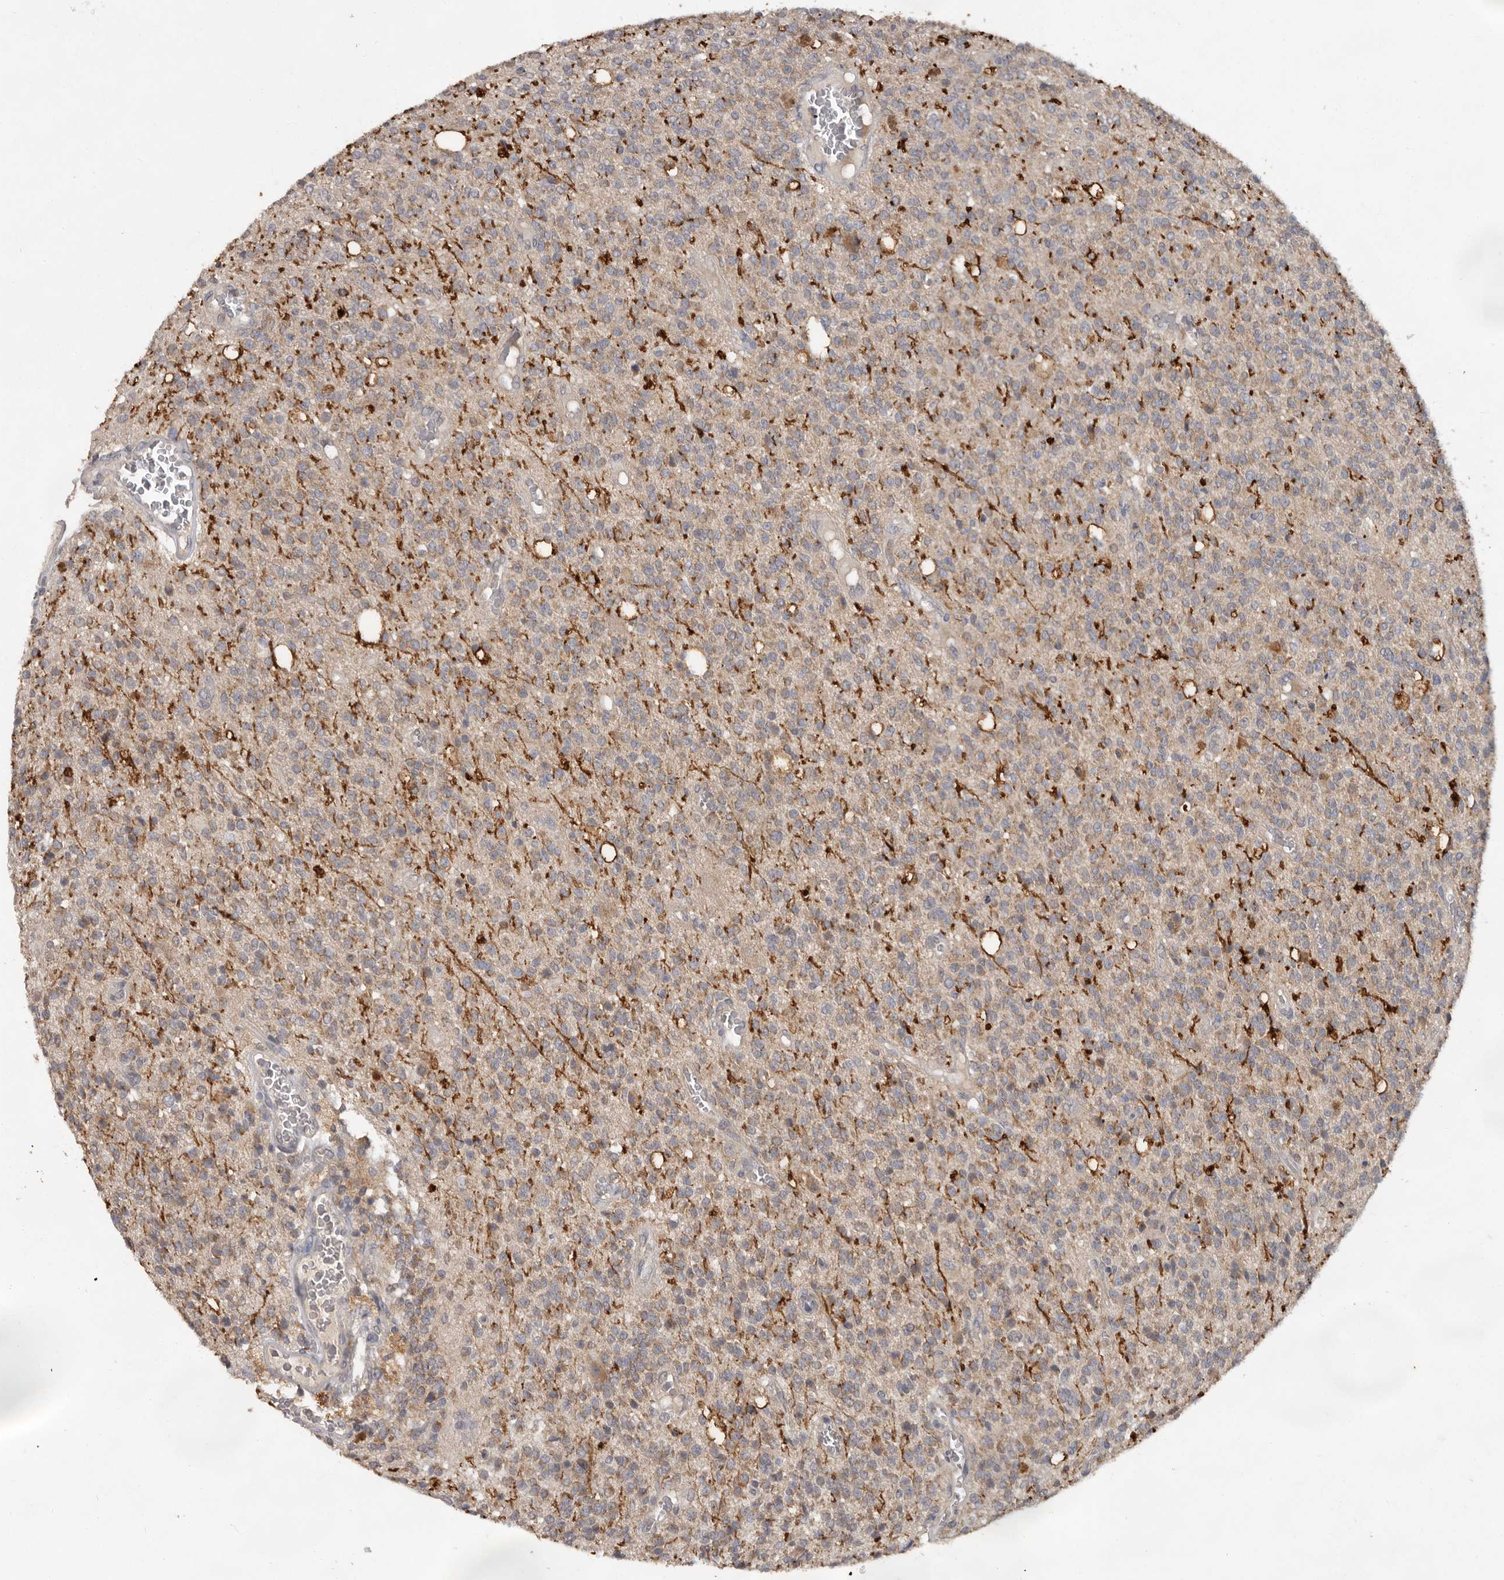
{"staining": {"intensity": "negative", "quantity": "none", "location": "none"}, "tissue": "glioma", "cell_type": "Tumor cells", "image_type": "cancer", "snomed": [{"axis": "morphology", "description": "Glioma, malignant, High grade"}, {"axis": "topography", "description": "Brain"}], "caption": "Tumor cells are negative for brown protein staining in glioma. (Stains: DAB (3,3'-diaminobenzidine) IHC with hematoxylin counter stain, Microscopy: brightfield microscopy at high magnification).", "gene": "MTF1", "patient": {"sex": "male", "age": 34}}